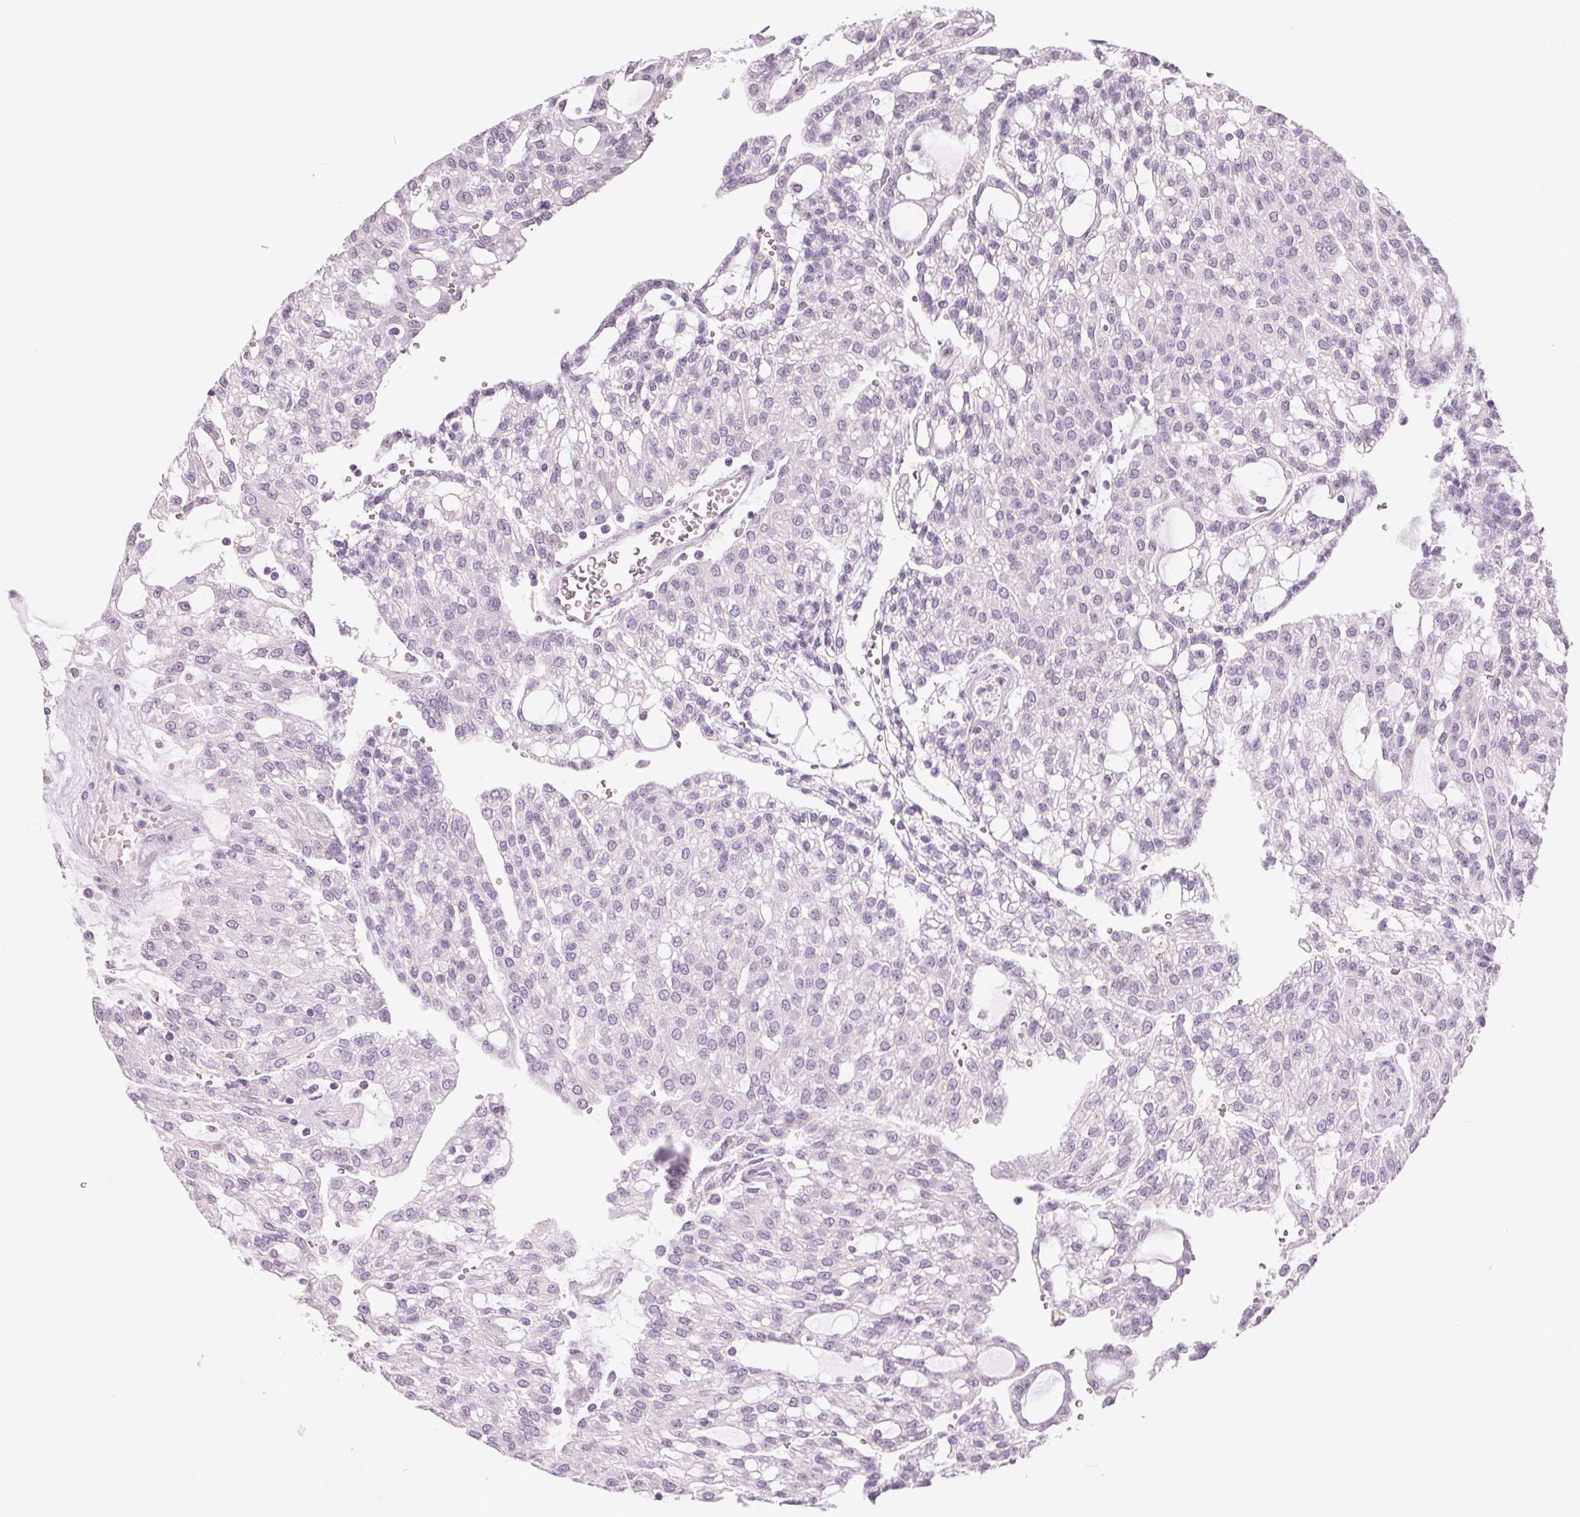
{"staining": {"intensity": "negative", "quantity": "none", "location": "none"}, "tissue": "renal cancer", "cell_type": "Tumor cells", "image_type": "cancer", "snomed": [{"axis": "morphology", "description": "Adenocarcinoma, NOS"}, {"axis": "topography", "description": "Kidney"}], "caption": "A high-resolution micrograph shows IHC staining of renal cancer, which reveals no significant staining in tumor cells.", "gene": "DNAJC6", "patient": {"sex": "male", "age": 63}}